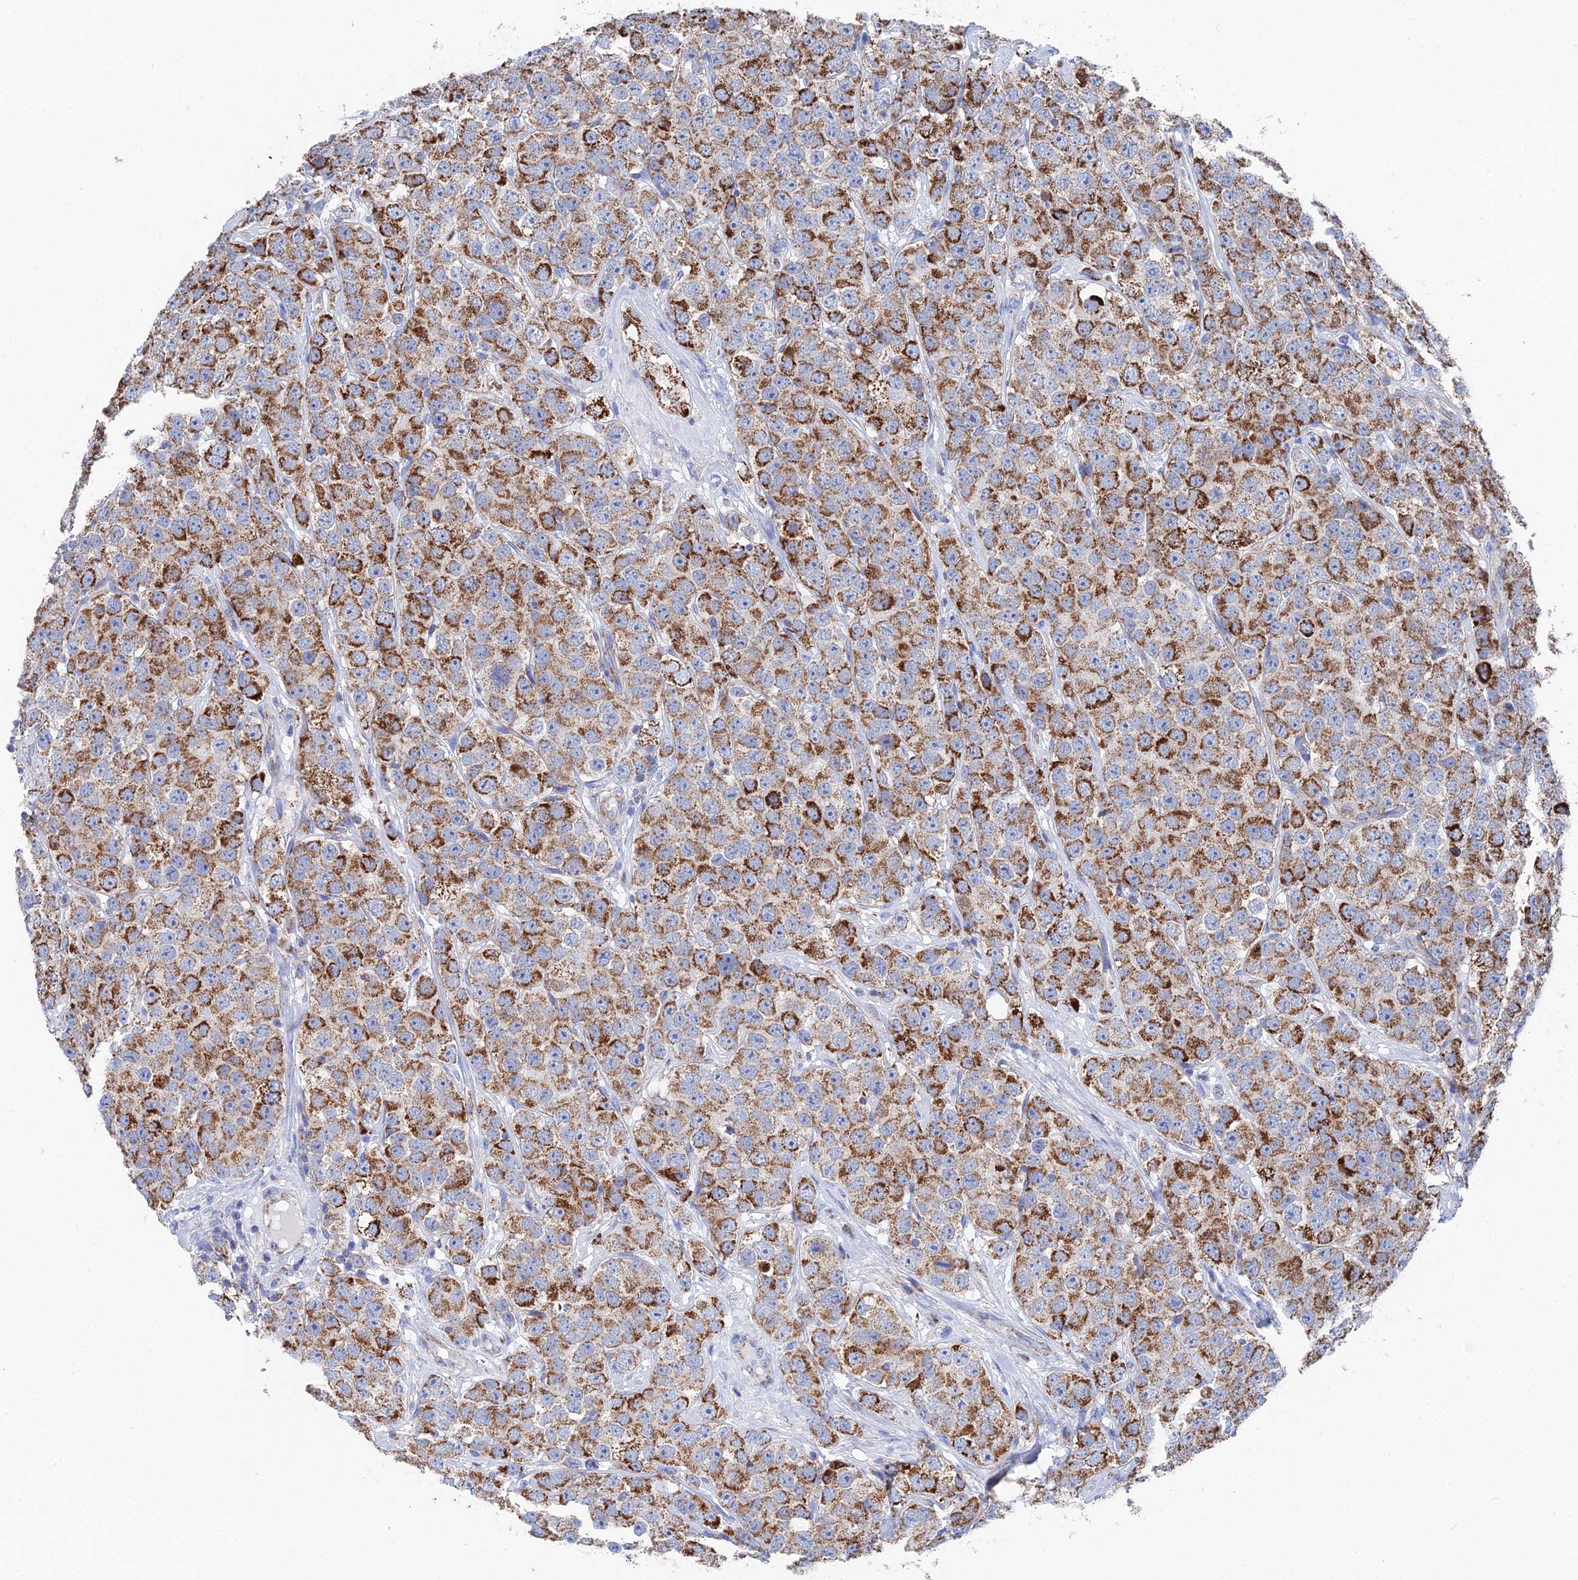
{"staining": {"intensity": "strong", "quantity": "25%-75%", "location": "cytoplasmic/membranous"}, "tissue": "testis cancer", "cell_type": "Tumor cells", "image_type": "cancer", "snomed": [{"axis": "morphology", "description": "Seminoma, NOS"}, {"axis": "topography", "description": "Testis"}], "caption": "An immunohistochemistry histopathology image of neoplastic tissue is shown. Protein staining in brown shows strong cytoplasmic/membranous positivity in seminoma (testis) within tumor cells.", "gene": "IFT80", "patient": {"sex": "male", "age": 28}}